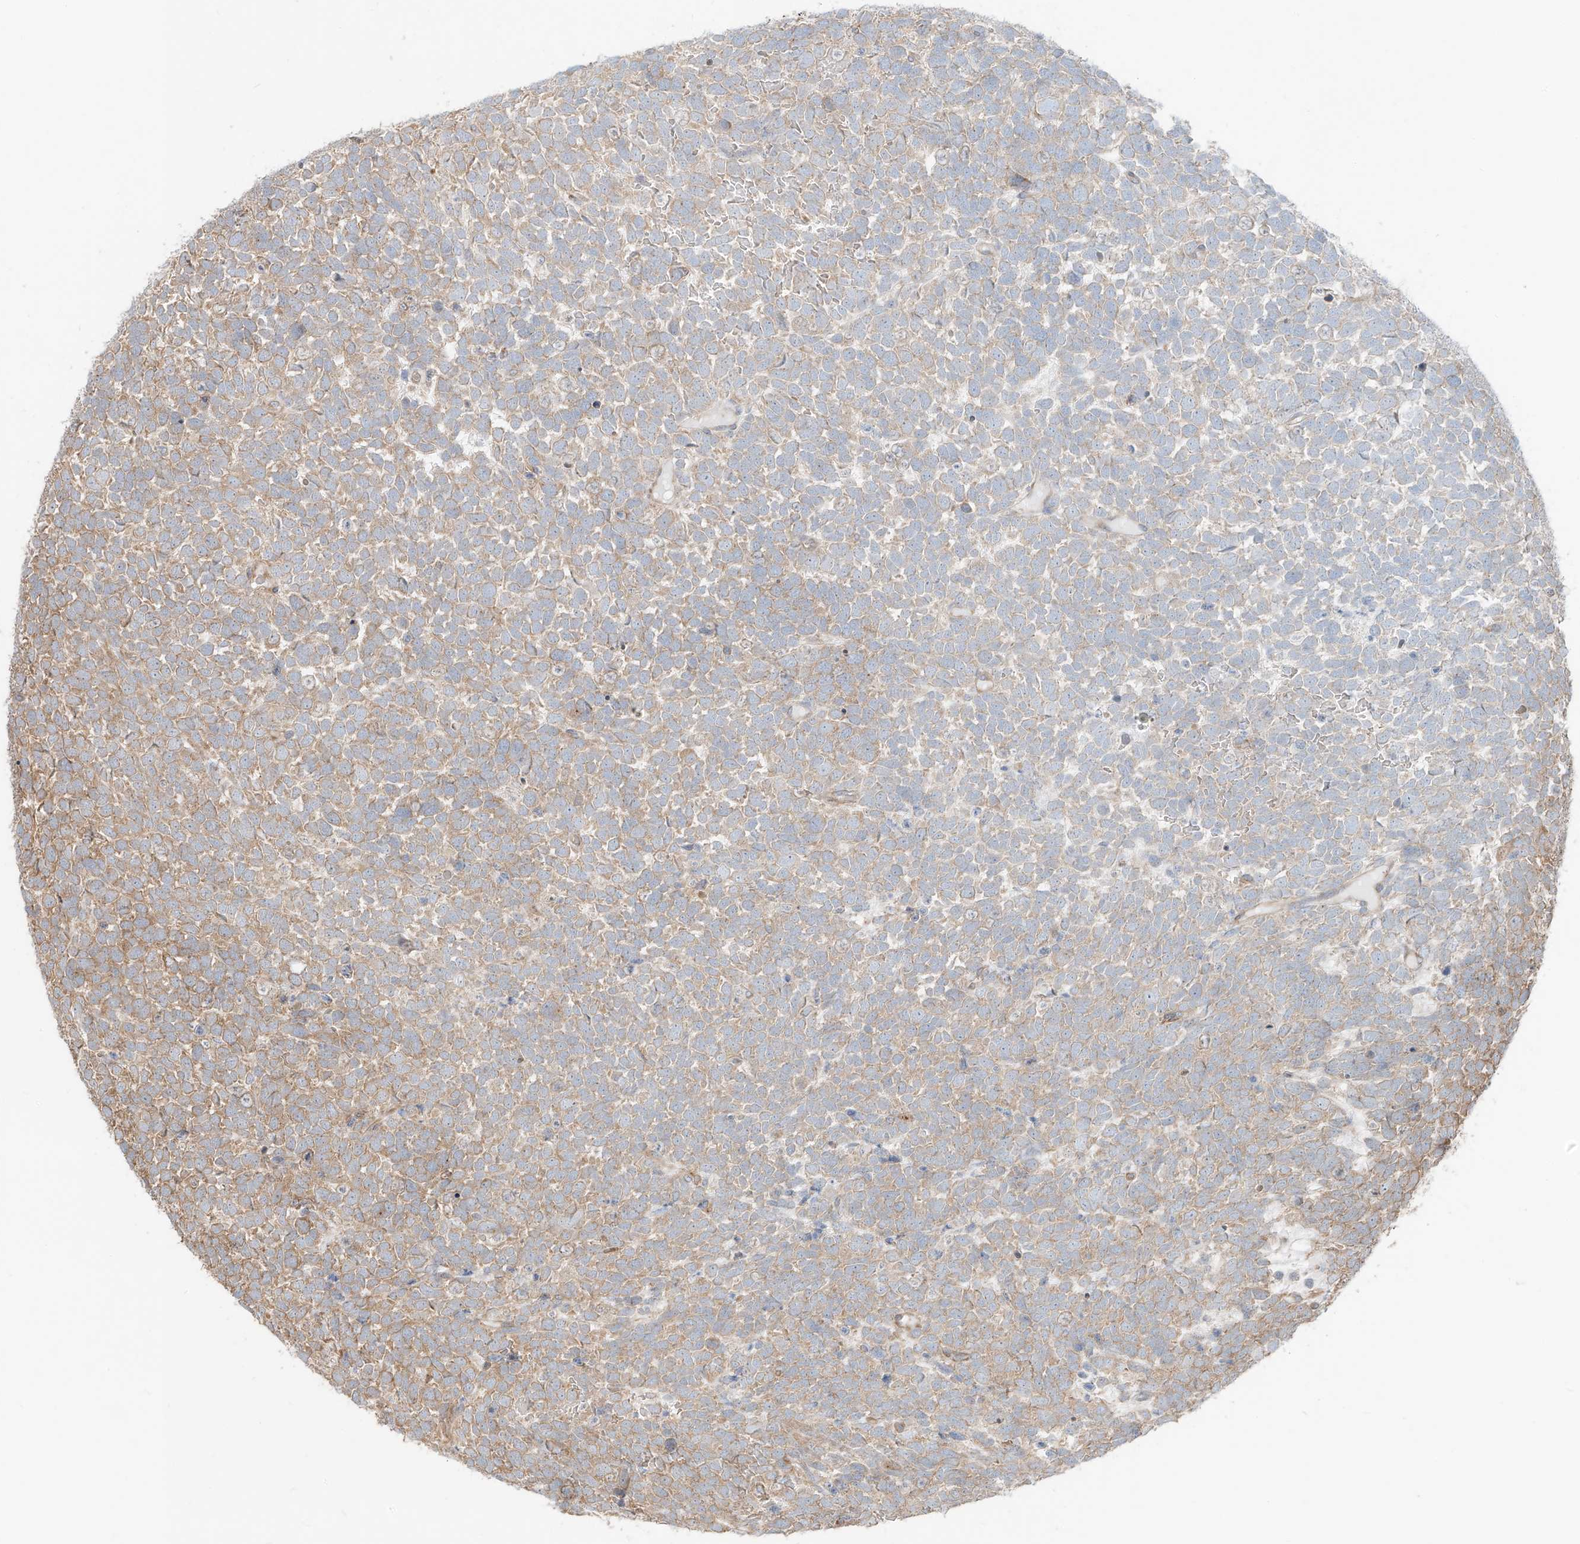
{"staining": {"intensity": "moderate", "quantity": "25%-75%", "location": "cytoplasmic/membranous"}, "tissue": "urothelial cancer", "cell_type": "Tumor cells", "image_type": "cancer", "snomed": [{"axis": "morphology", "description": "Urothelial carcinoma, High grade"}, {"axis": "topography", "description": "Urinary bladder"}], "caption": "A photomicrograph of urothelial cancer stained for a protein demonstrates moderate cytoplasmic/membranous brown staining in tumor cells.", "gene": "CEP162", "patient": {"sex": "female", "age": 82}}